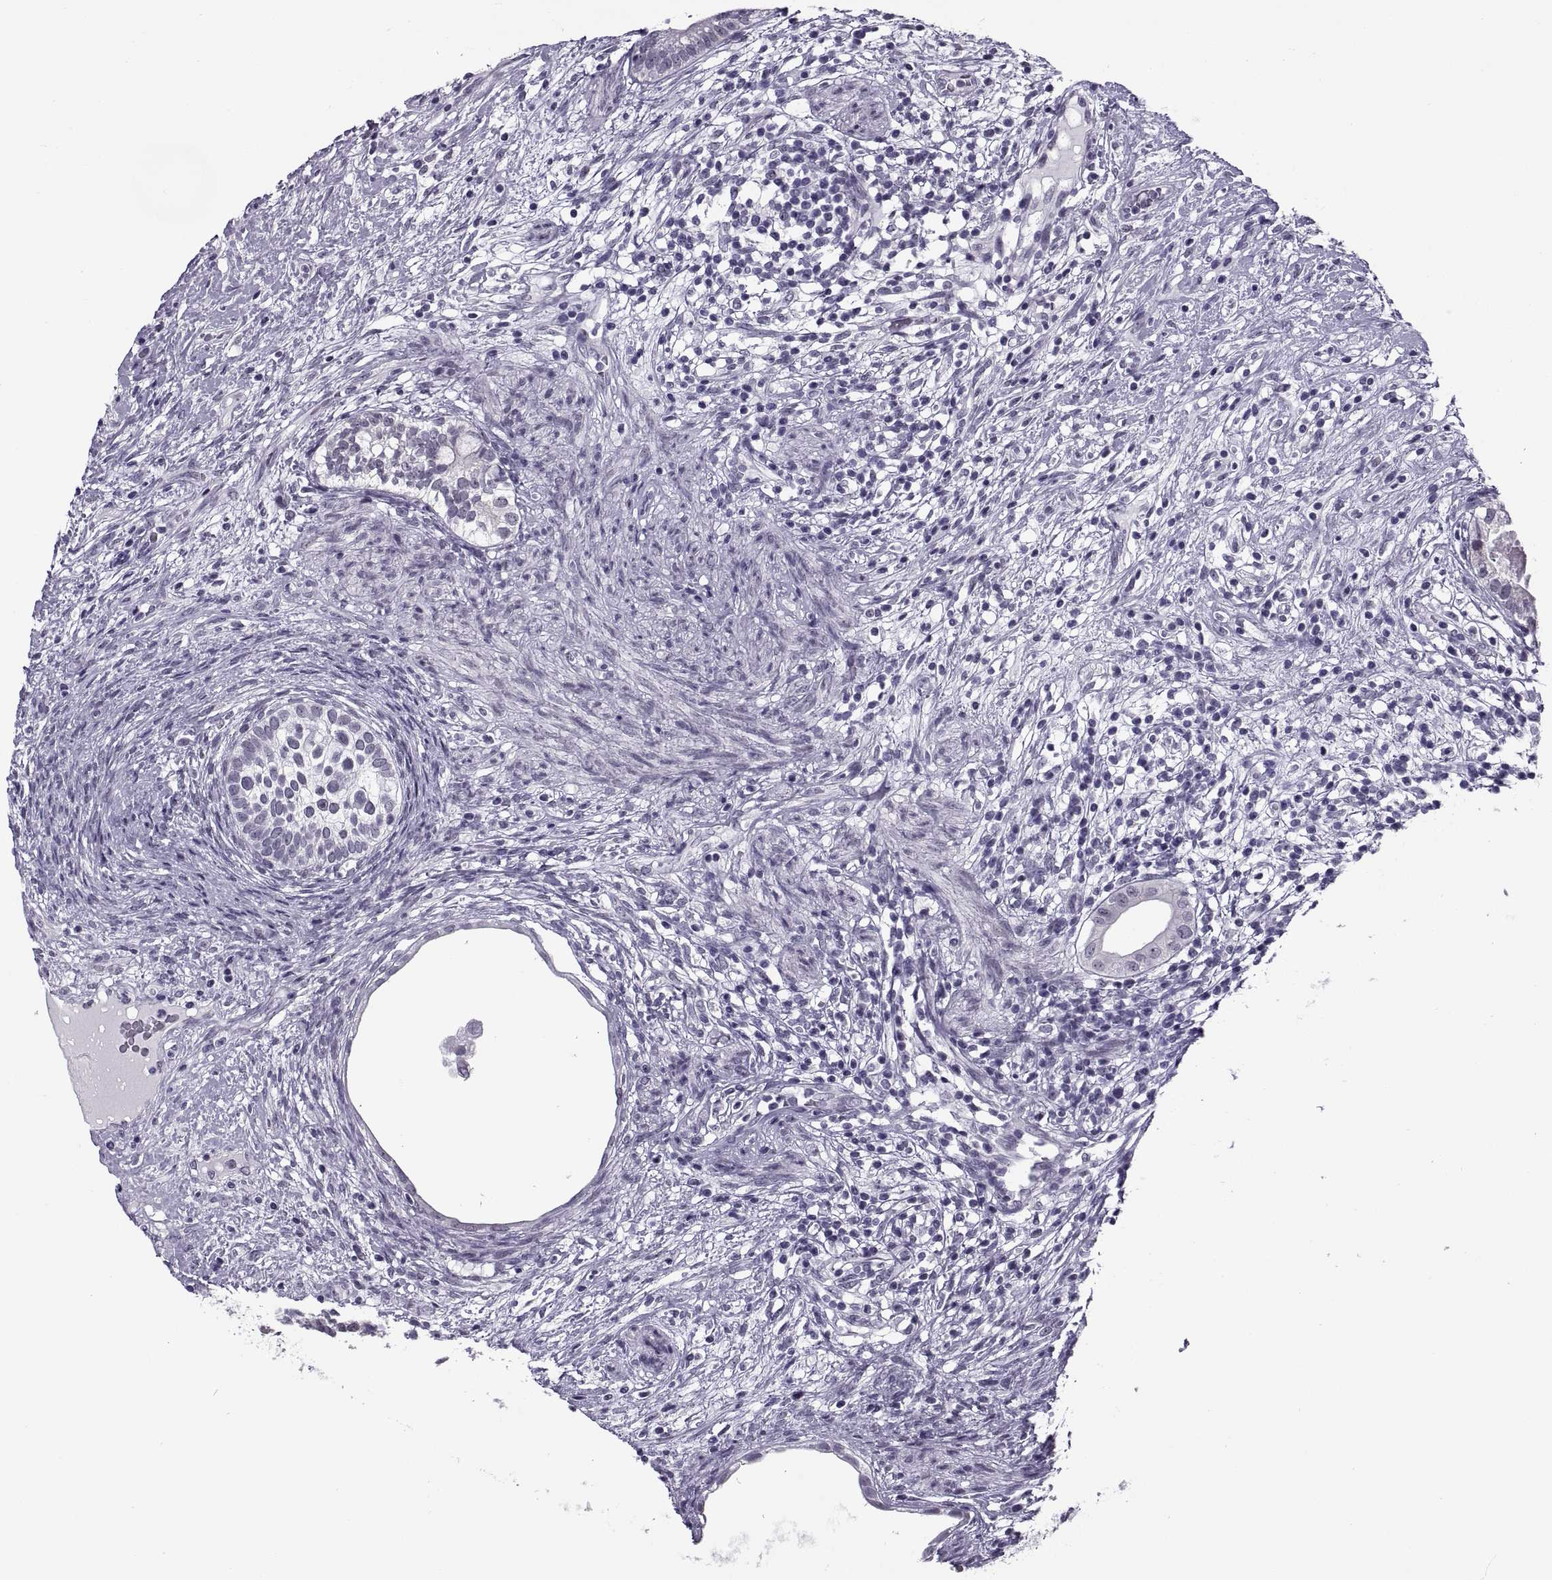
{"staining": {"intensity": "negative", "quantity": "none", "location": "none"}, "tissue": "testis cancer", "cell_type": "Tumor cells", "image_type": "cancer", "snomed": [{"axis": "morphology", "description": "Seminoma, NOS"}, {"axis": "morphology", "description": "Carcinoma, Embryonal, NOS"}, {"axis": "topography", "description": "Testis"}], "caption": "Immunohistochemistry micrograph of neoplastic tissue: human testis seminoma stained with DAB (3,3'-diaminobenzidine) displays no significant protein staining in tumor cells. (DAB immunohistochemistry (IHC), high magnification).", "gene": "TBC1D3G", "patient": {"sex": "male", "age": 41}}